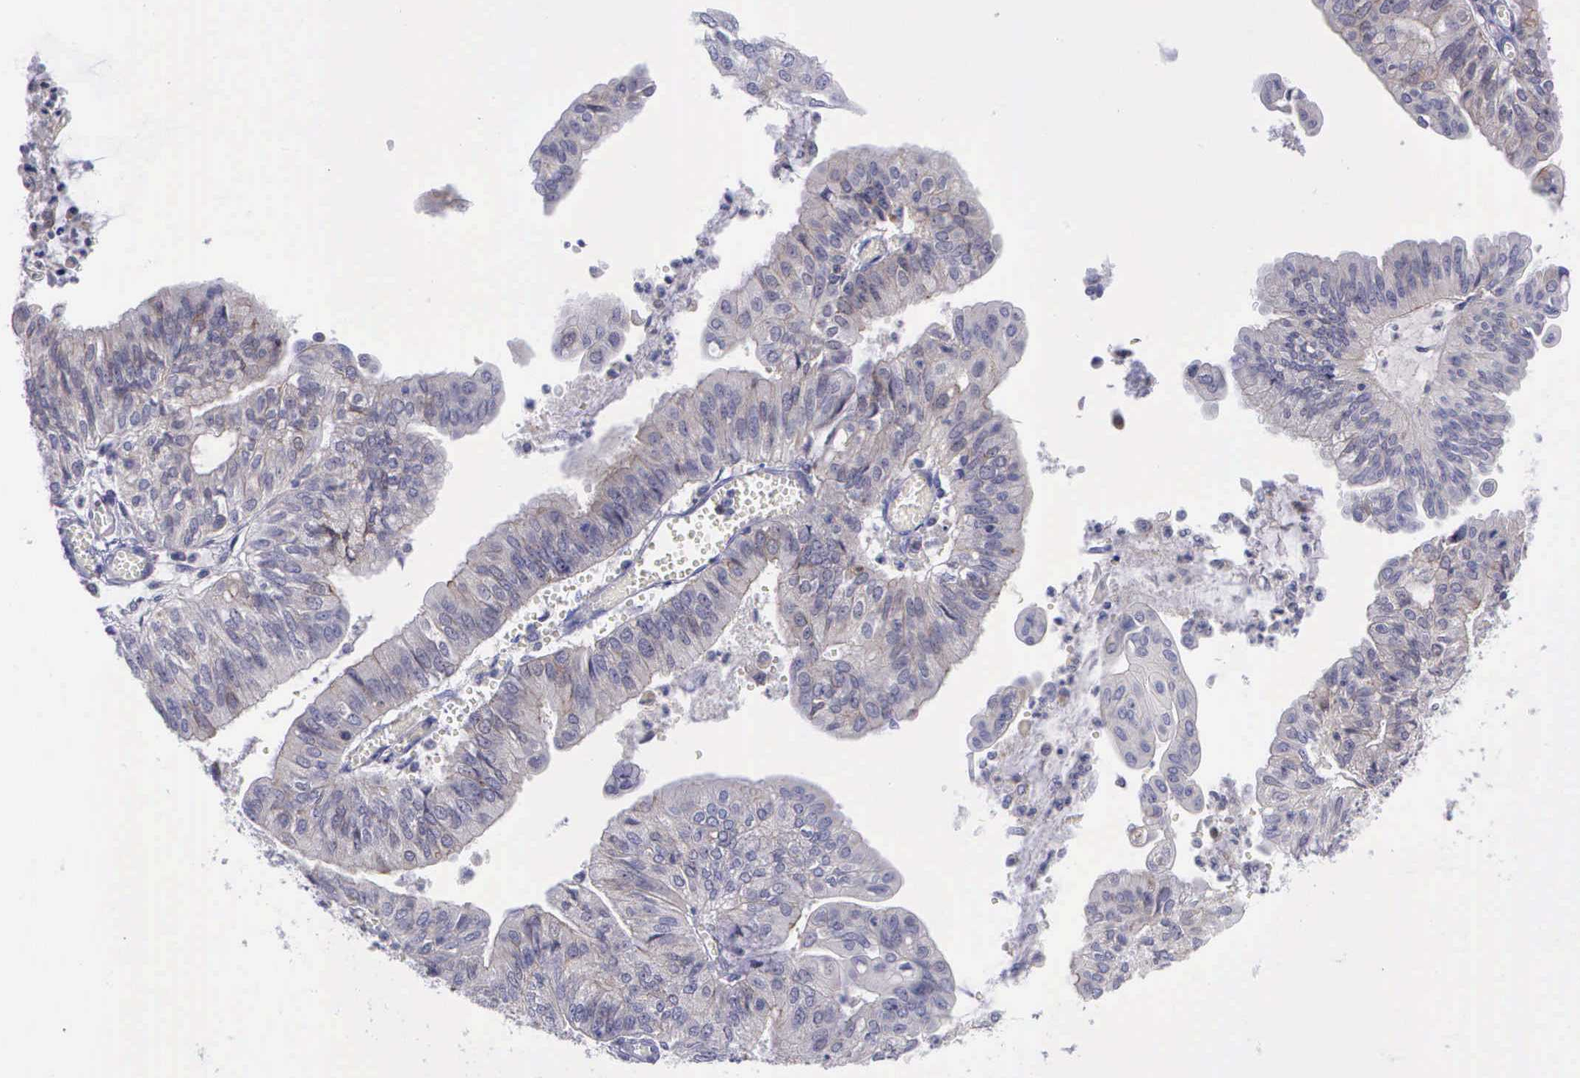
{"staining": {"intensity": "negative", "quantity": "none", "location": "none"}, "tissue": "endometrial cancer", "cell_type": "Tumor cells", "image_type": "cancer", "snomed": [{"axis": "morphology", "description": "Adenocarcinoma, NOS"}, {"axis": "topography", "description": "Endometrium"}], "caption": "Immunohistochemistry histopathology image of neoplastic tissue: human endometrial adenocarcinoma stained with DAB demonstrates no significant protein staining in tumor cells.", "gene": "MICAL3", "patient": {"sex": "female", "age": 59}}